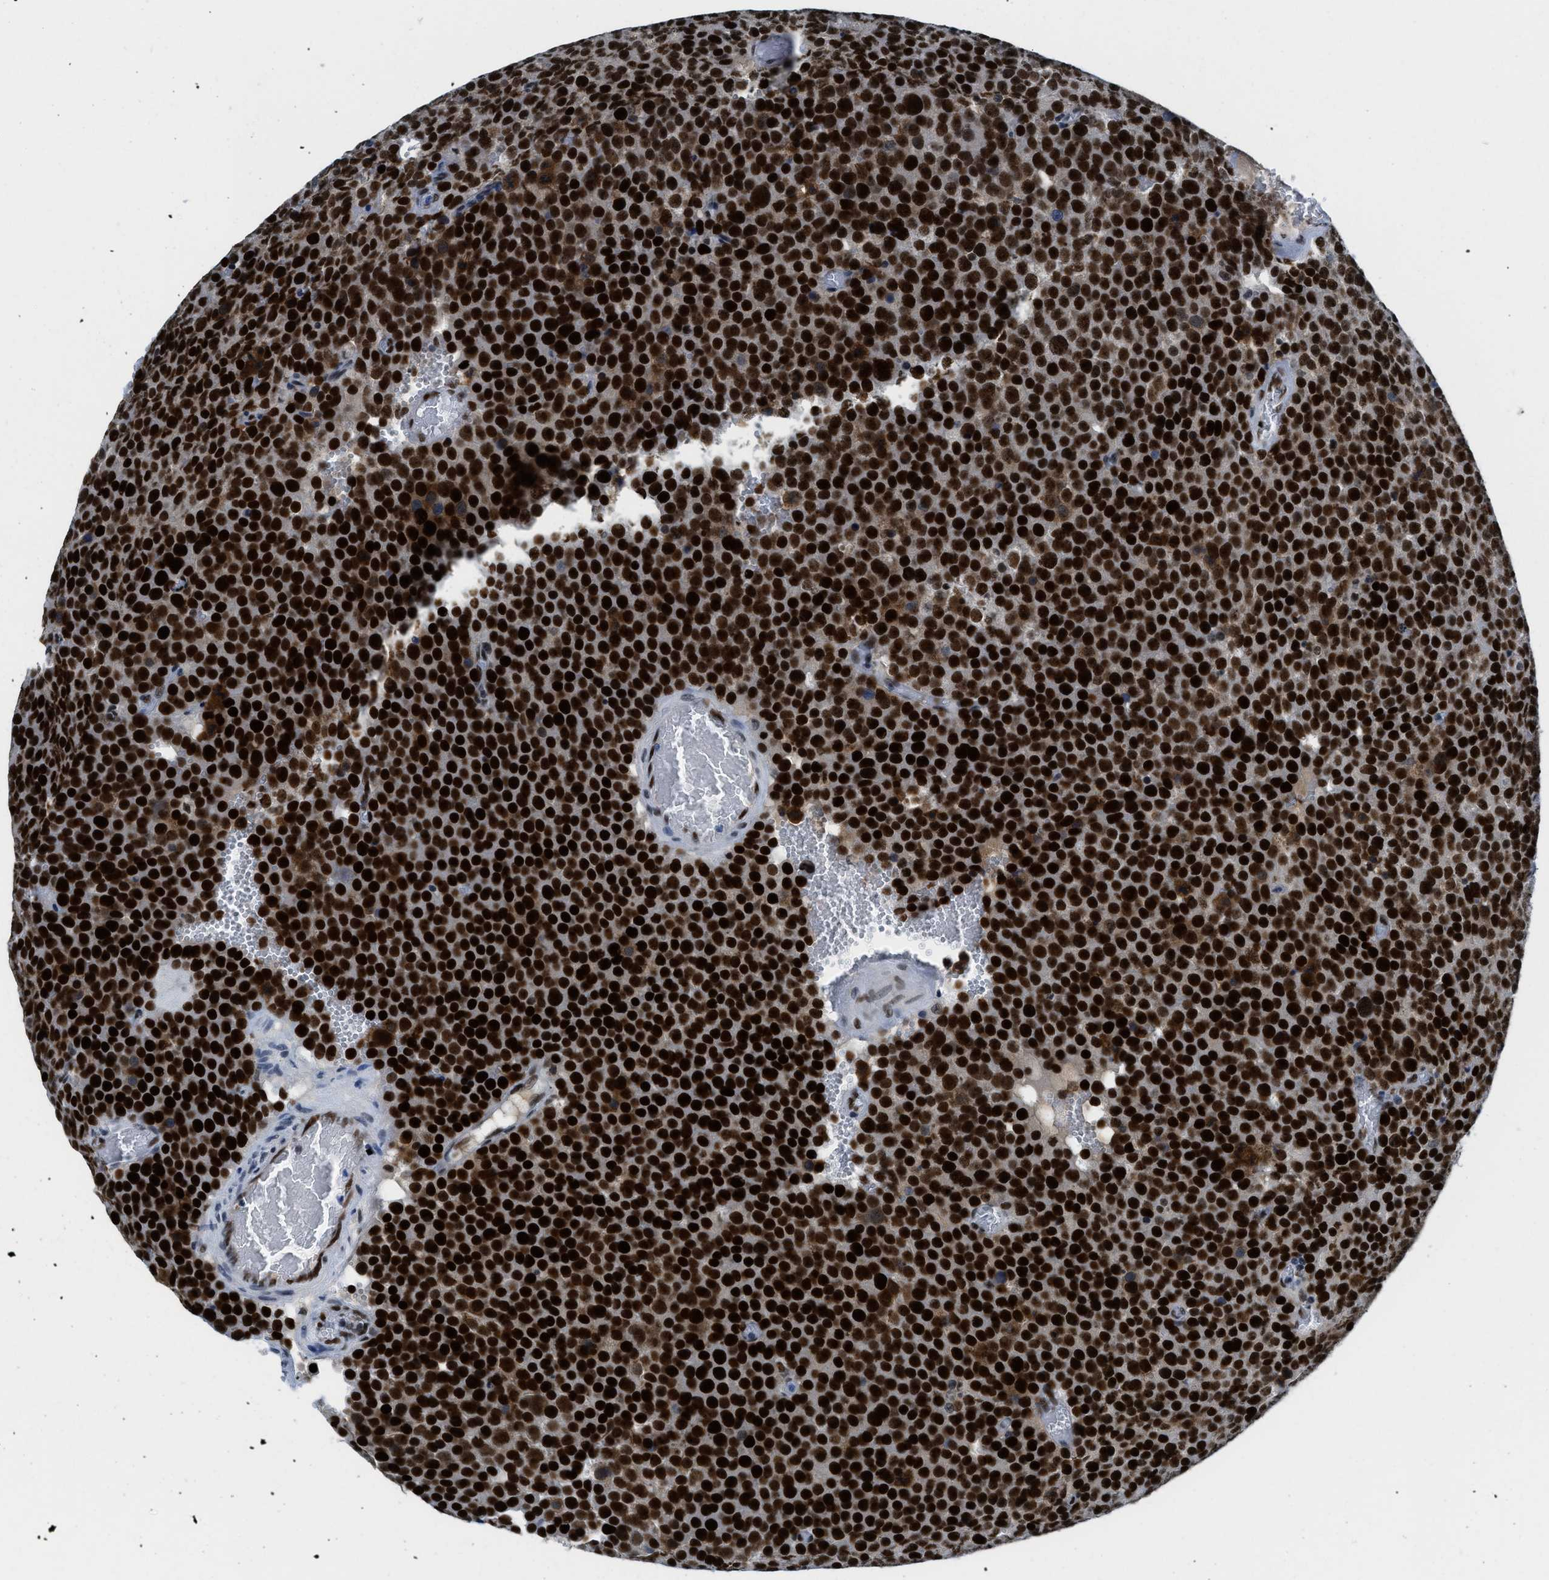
{"staining": {"intensity": "strong", "quantity": ">75%", "location": "nuclear"}, "tissue": "testis cancer", "cell_type": "Tumor cells", "image_type": "cancer", "snomed": [{"axis": "morphology", "description": "Normal tissue, NOS"}, {"axis": "morphology", "description": "Seminoma, NOS"}, {"axis": "topography", "description": "Testis"}], "caption": "A brown stain highlights strong nuclear staining of a protein in testis seminoma tumor cells.", "gene": "SMARCAD1", "patient": {"sex": "male", "age": 71}}